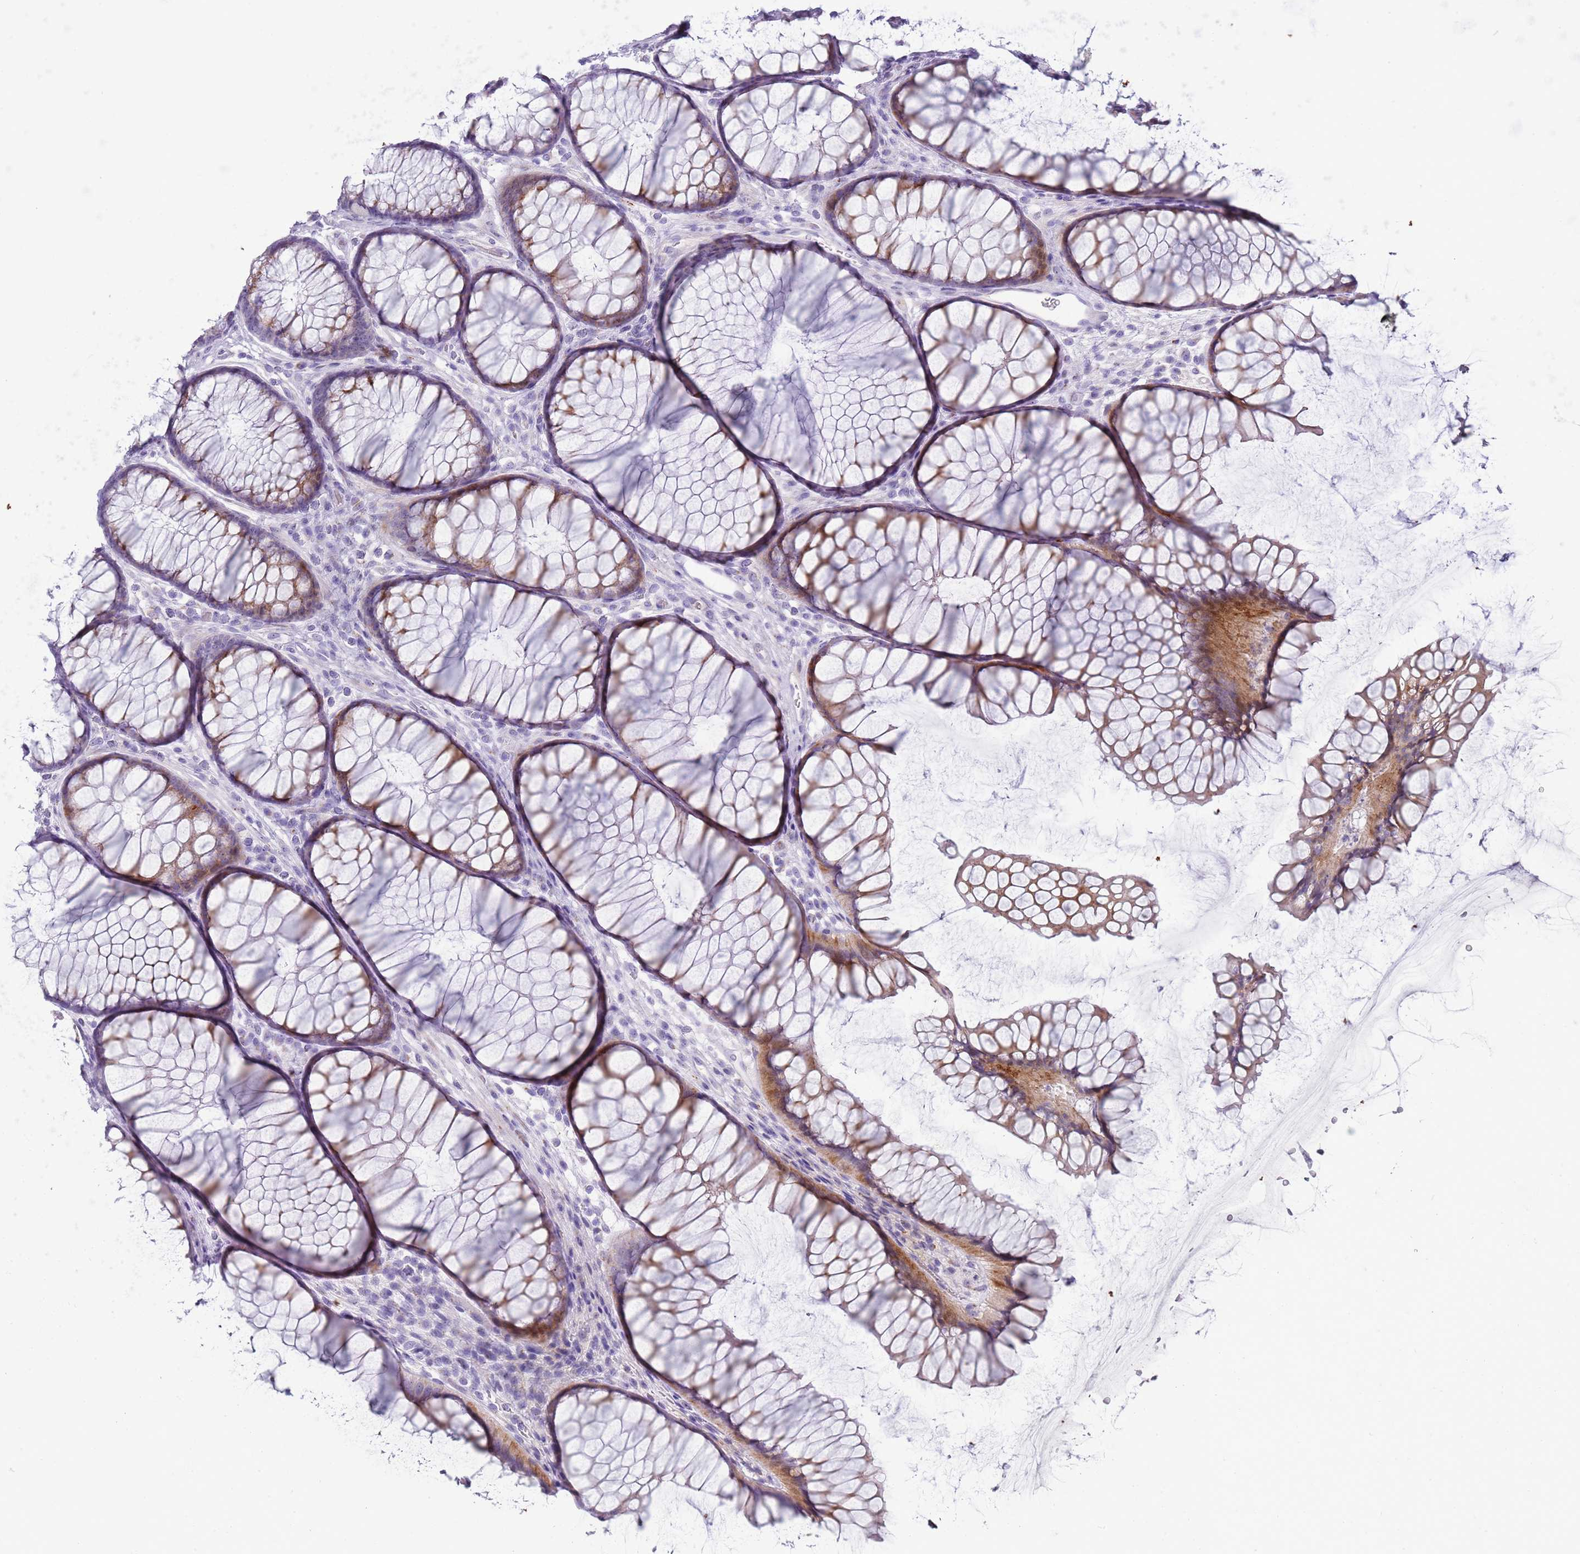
{"staining": {"intensity": "negative", "quantity": "none", "location": "none"}, "tissue": "colon", "cell_type": "Endothelial cells", "image_type": "normal", "snomed": [{"axis": "morphology", "description": "Normal tissue, NOS"}, {"axis": "topography", "description": "Colon"}], "caption": "Micrograph shows no protein staining in endothelial cells of normal colon.", "gene": "NBPF4", "patient": {"sex": "female", "age": 82}}